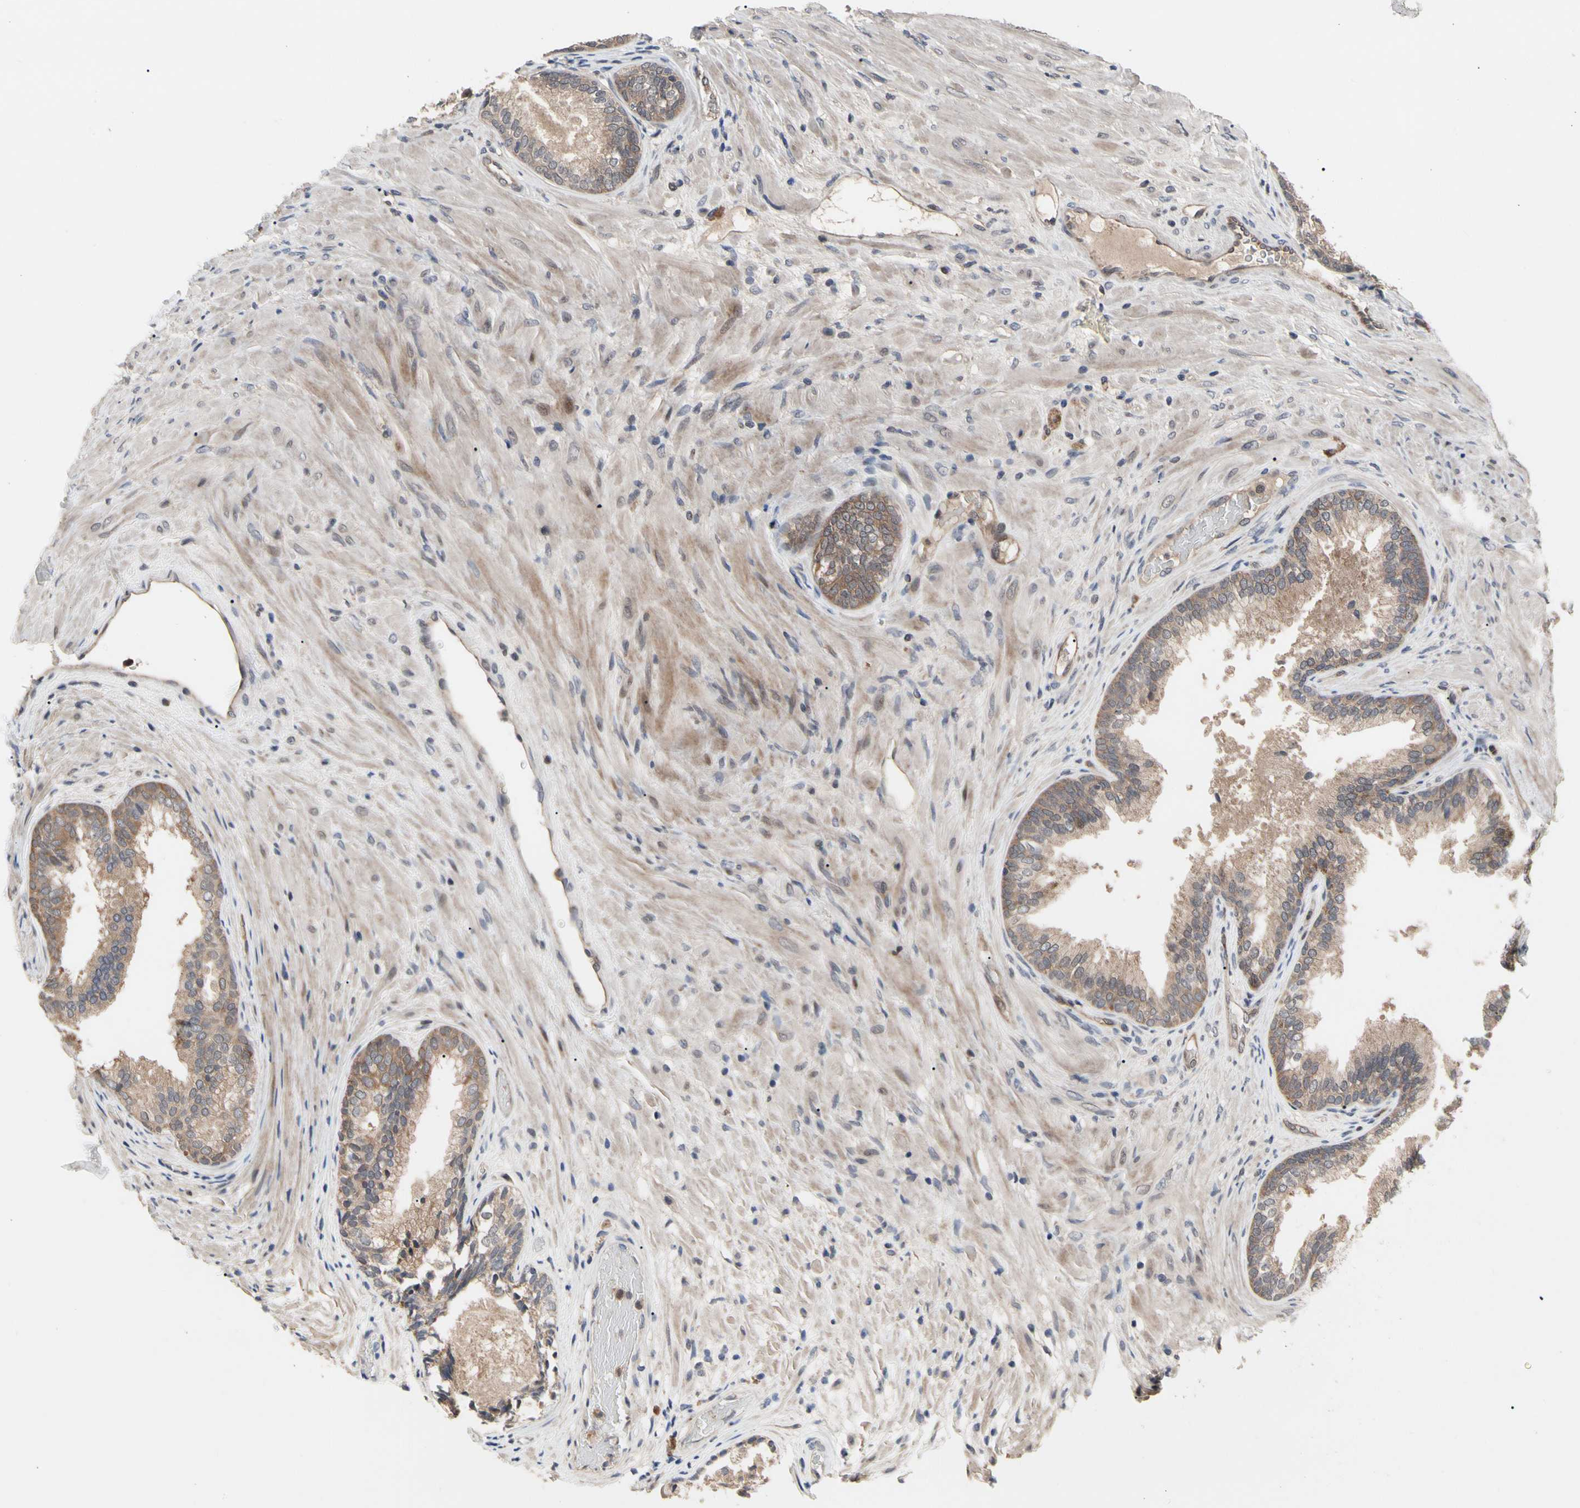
{"staining": {"intensity": "strong", "quantity": ">75%", "location": "cytoplasmic/membranous"}, "tissue": "prostate", "cell_type": "Glandular cells", "image_type": "normal", "snomed": [{"axis": "morphology", "description": "Normal tissue, NOS"}, {"axis": "topography", "description": "Prostate"}], "caption": "Protein staining of benign prostate displays strong cytoplasmic/membranous positivity in approximately >75% of glandular cells. (brown staining indicates protein expression, while blue staining denotes nuclei).", "gene": "CYTIP", "patient": {"sex": "male", "age": 76}}